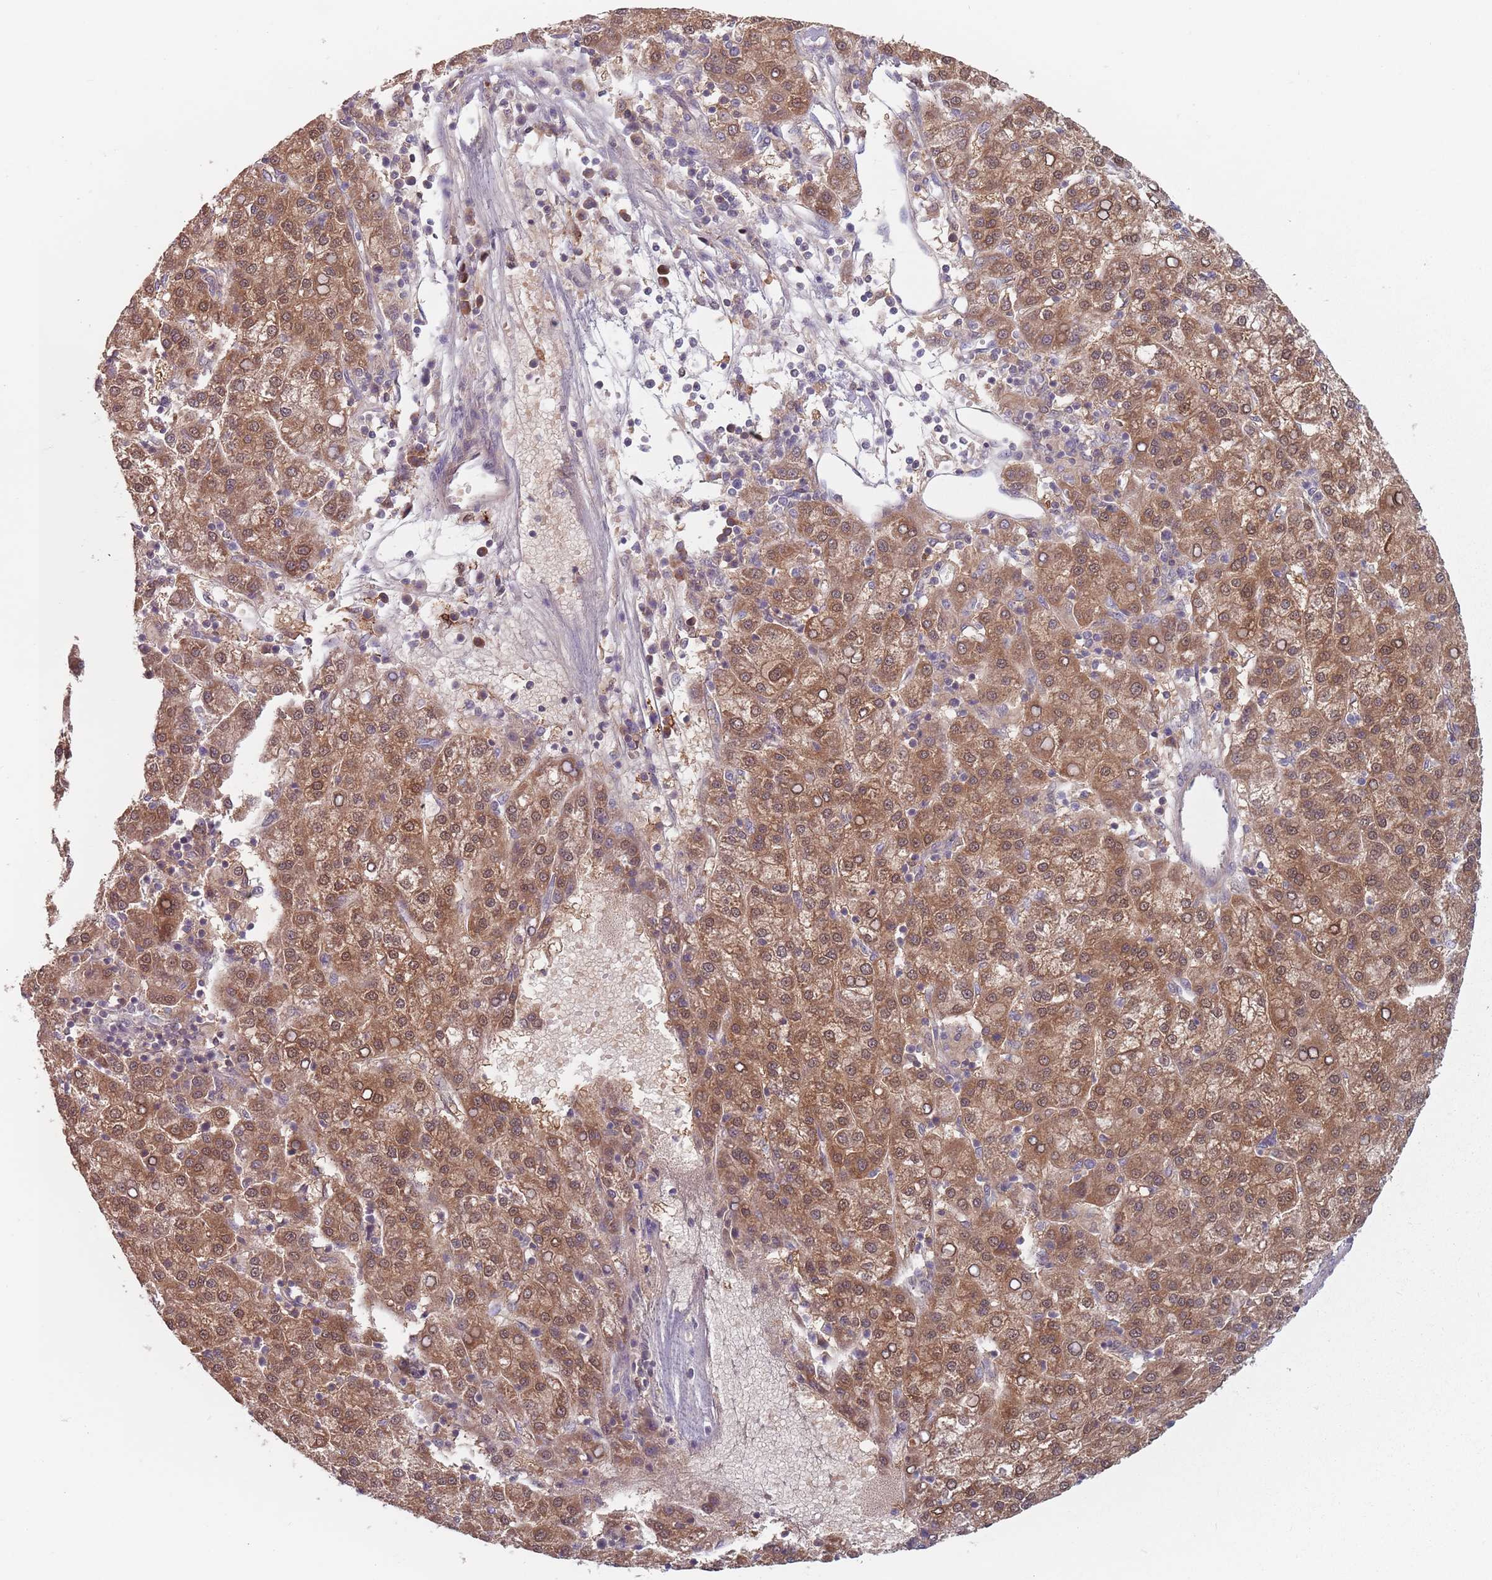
{"staining": {"intensity": "moderate", "quantity": ">75%", "location": "cytoplasmic/membranous,nuclear"}, "tissue": "liver cancer", "cell_type": "Tumor cells", "image_type": "cancer", "snomed": [{"axis": "morphology", "description": "Carcinoma, Hepatocellular, NOS"}, {"axis": "topography", "description": "Liver"}], "caption": "Immunohistochemistry micrograph of human hepatocellular carcinoma (liver) stained for a protein (brown), which reveals medium levels of moderate cytoplasmic/membranous and nuclear expression in approximately >75% of tumor cells.", "gene": "NAXE", "patient": {"sex": "female", "age": 58}}